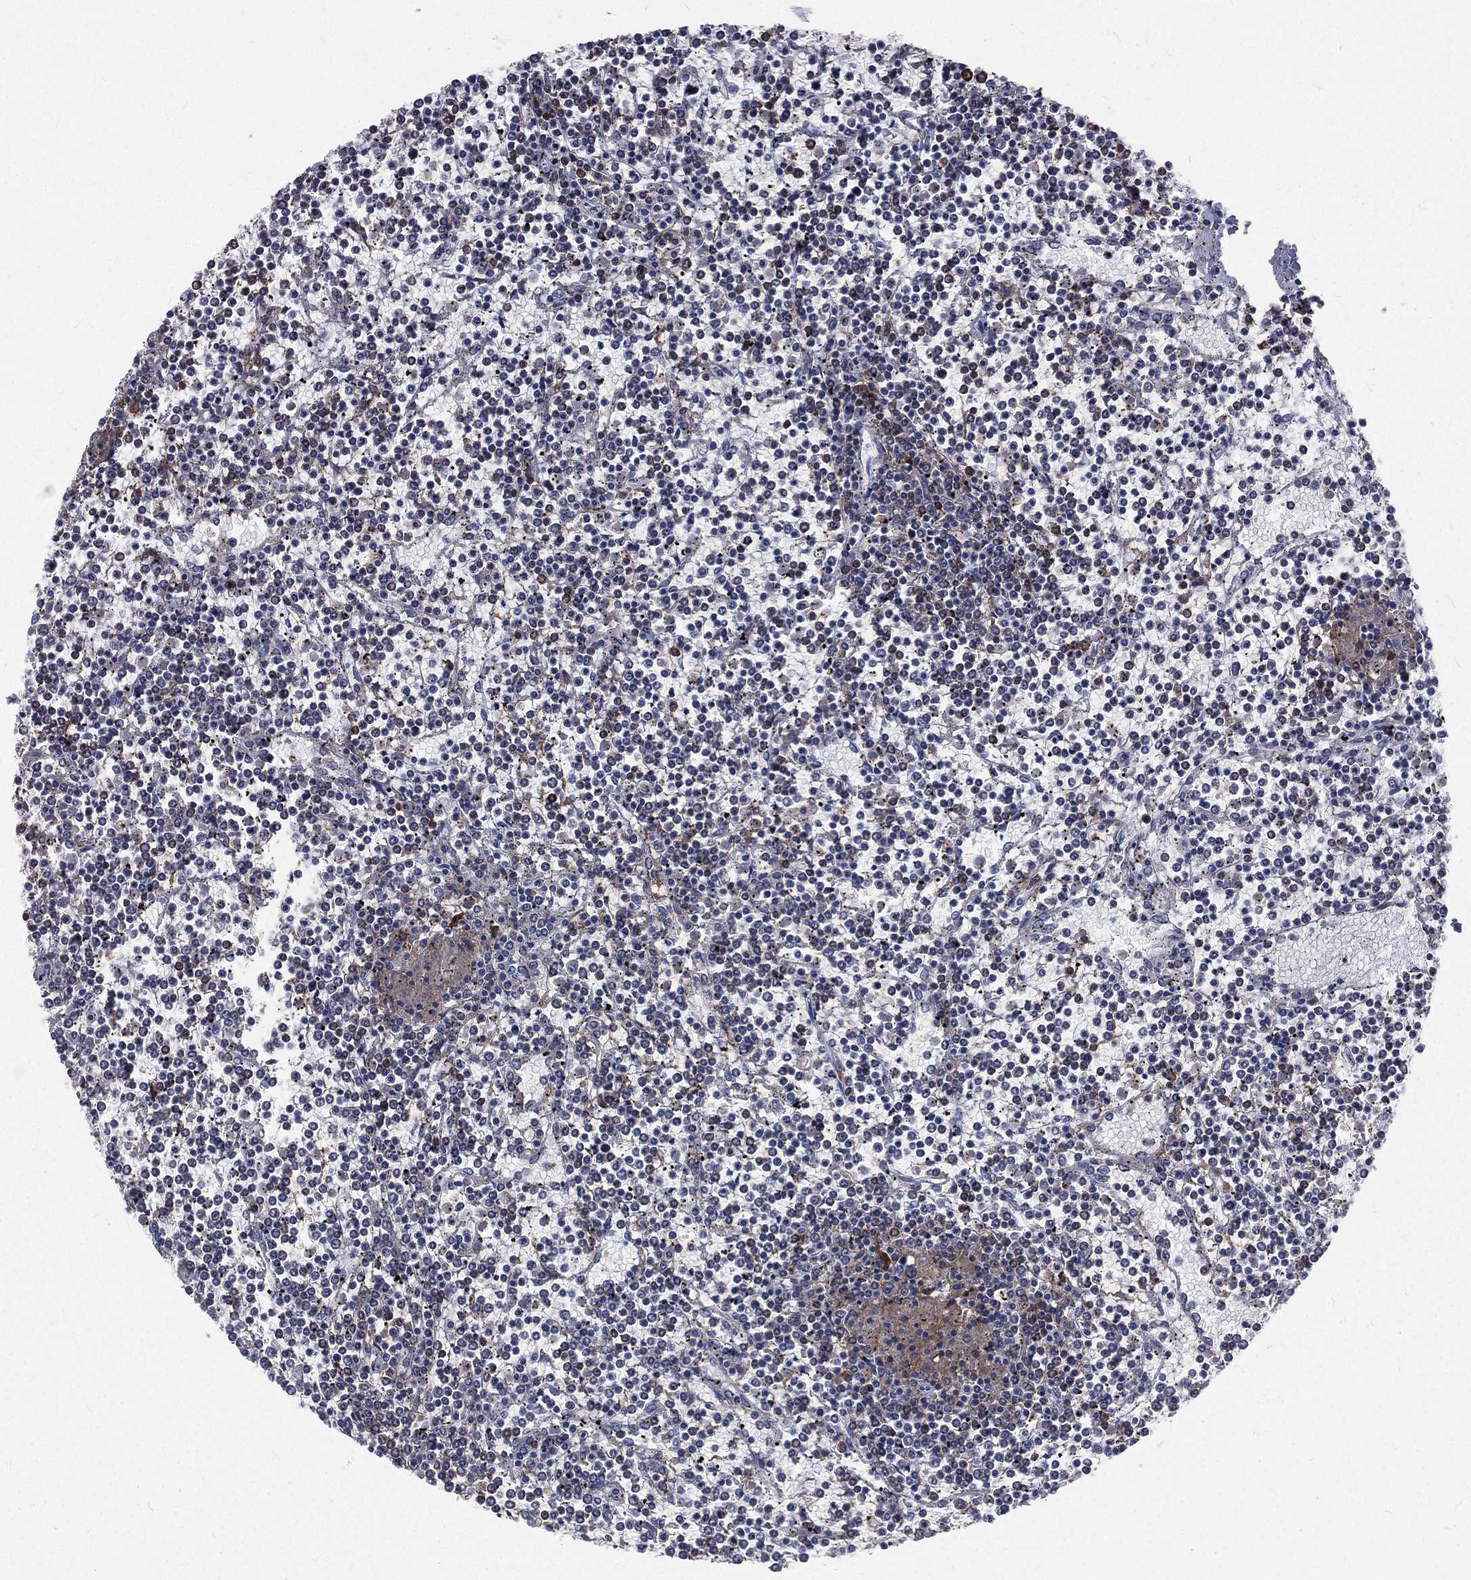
{"staining": {"intensity": "moderate", "quantity": "<25%", "location": "cytoplasmic/membranous"}, "tissue": "lymphoma", "cell_type": "Tumor cells", "image_type": "cancer", "snomed": [{"axis": "morphology", "description": "Malignant lymphoma, non-Hodgkin's type, Low grade"}, {"axis": "topography", "description": "Spleen"}], "caption": "Lymphoma was stained to show a protein in brown. There is low levels of moderate cytoplasmic/membranous staining in approximately <25% of tumor cells. The protein of interest is stained brown, and the nuclei are stained in blue (DAB IHC with brightfield microscopy, high magnification).", "gene": "BASP1", "patient": {"sex": "female", "age": 19}}